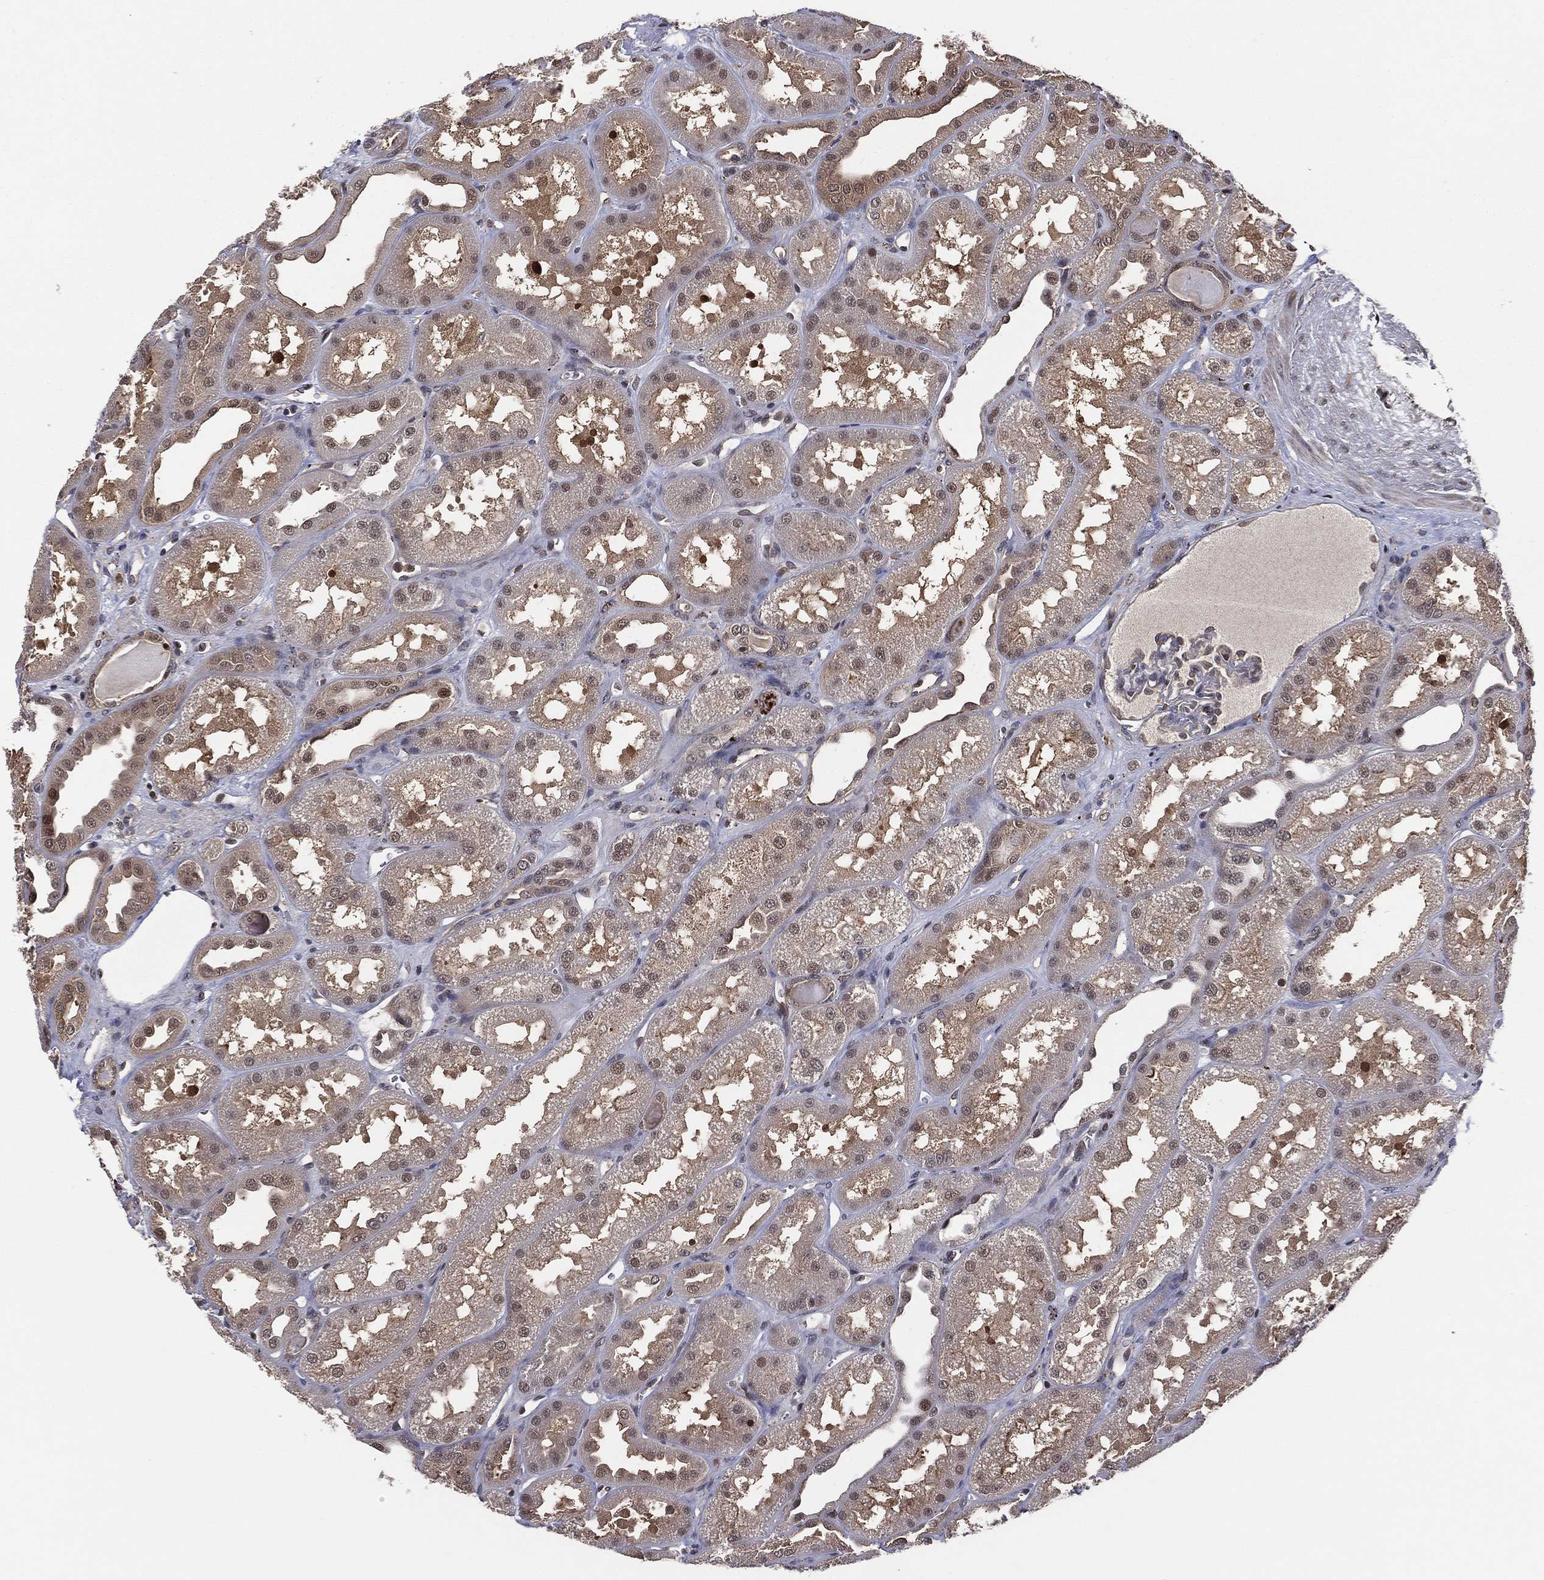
{"staining": {"intensity": "moderate", "quantity": "<25%", "location": "nuclear"}, "tissue": "kidney", "cell_type": "Cells in glomeruli", "image_type": "normal", "snomed": [{"axis": "morphology", "description": "Normal tissue, NOS"}, {"axis": "topography", "description": "Kidney"}], "caption": "Immunohistochemistry (IHC) micrograph of benign kidney: kidney stained using immunohistochemistry shows low levels of moderate protein expression localized specifically in the nuclear of cells in glomeruli, appearing as a nuclear brown color.", "gene": "ICOSLG", "patient": {"sex": "male", "age": 61}}